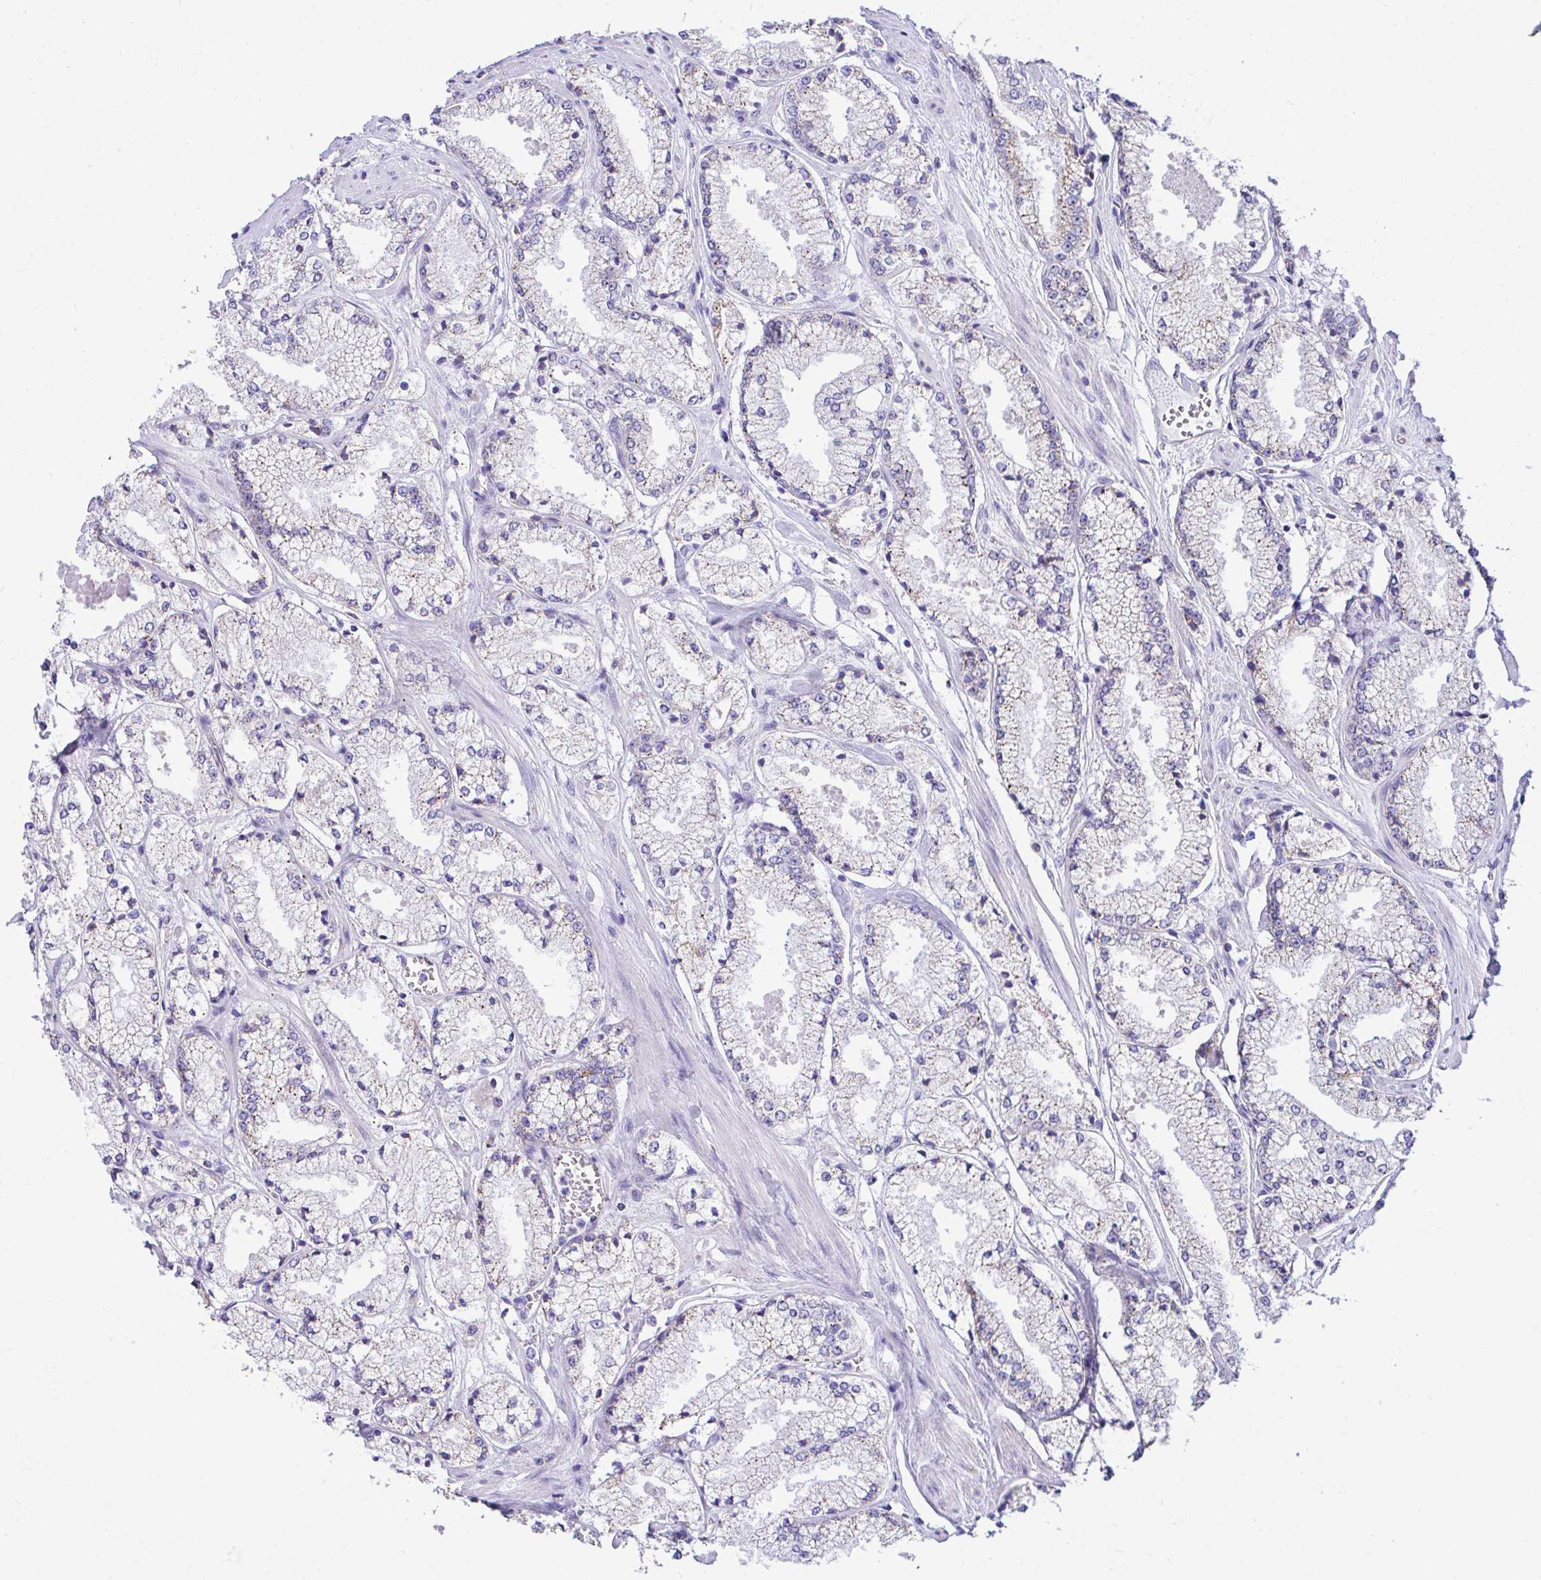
{"staining": {"intensity": "negative", "quantity": "none", "location": "none"}, "tissue": "prostate cancer", "cell_type": "Tumor cells", "image_type": "cancer", "snomed": [{"axis": "morphology", "description": "Adenocarcinoma, High grade"}, {"axis": "topography", "description": "Prostate"}], "caption": "This is a micrograph of immunohistochemistry (IHC) staining of prostate high-grade adenocarcinoma, which shows no staining in tumor cells.", "gene": "NLRP8", "patient": {"sex": "male", "age": 63}}